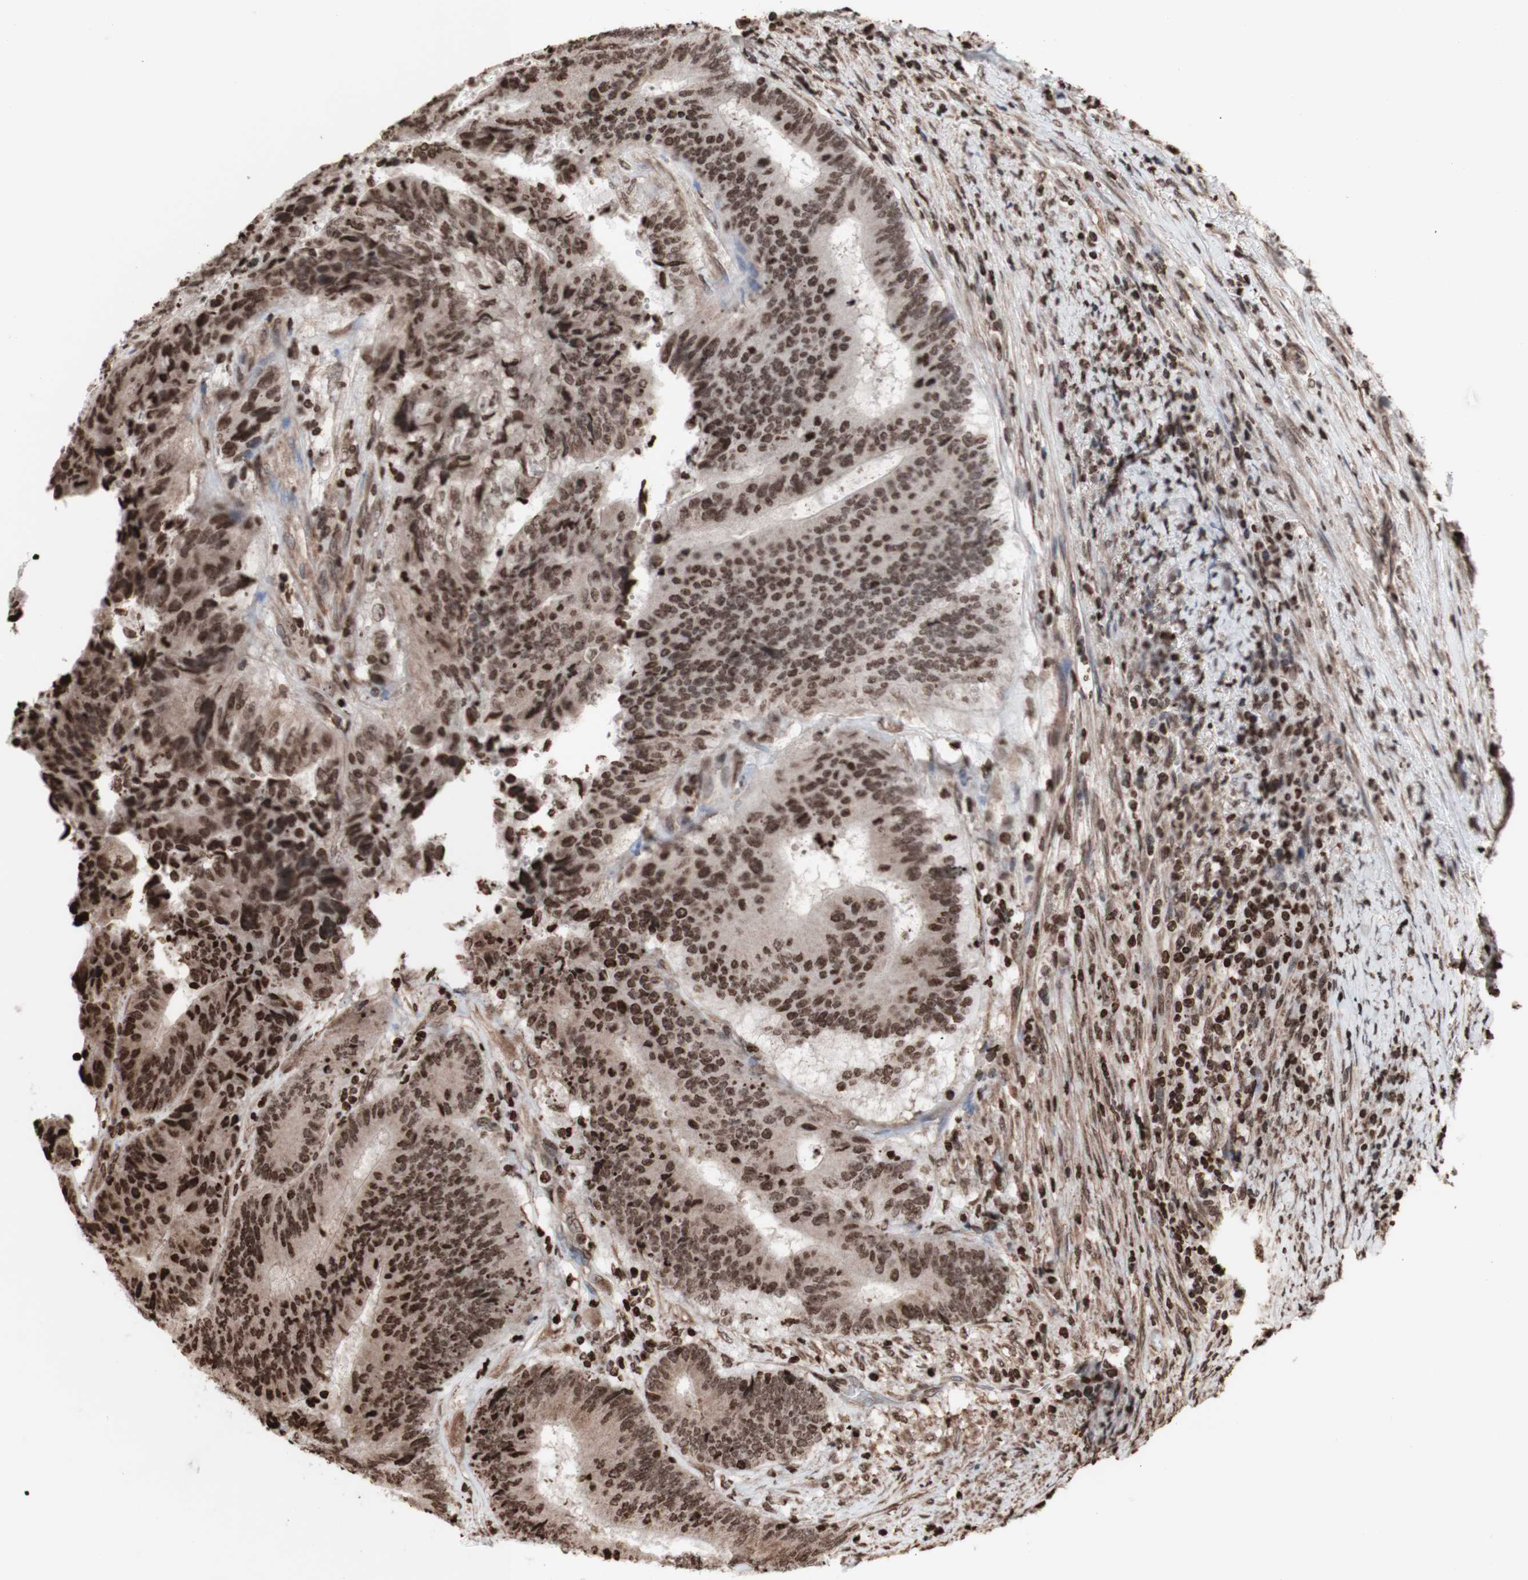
{"staining": {"intensity": "moderate", "quantity": ">75%", "location": "cytoplasmic/membranous,nuclear"}, "tissue": "colorectal cancer", "cell_type": "Tumor cells", "image_type": "cancer", "snomed": [{"axis": "morphology", "description": "Adenocarcinoma, NOS"}, {"axis": "topography", "description": "Rectum"}], "caption": "Colorectal cancer was stained to show a protein in brown. There is medium levels of moderate cytoplasmic/membranous and nuclear expression in approximately >75% of tumor cells.", "gene": "SNAI2", "patient": {"sex": "male", "age": 72}}